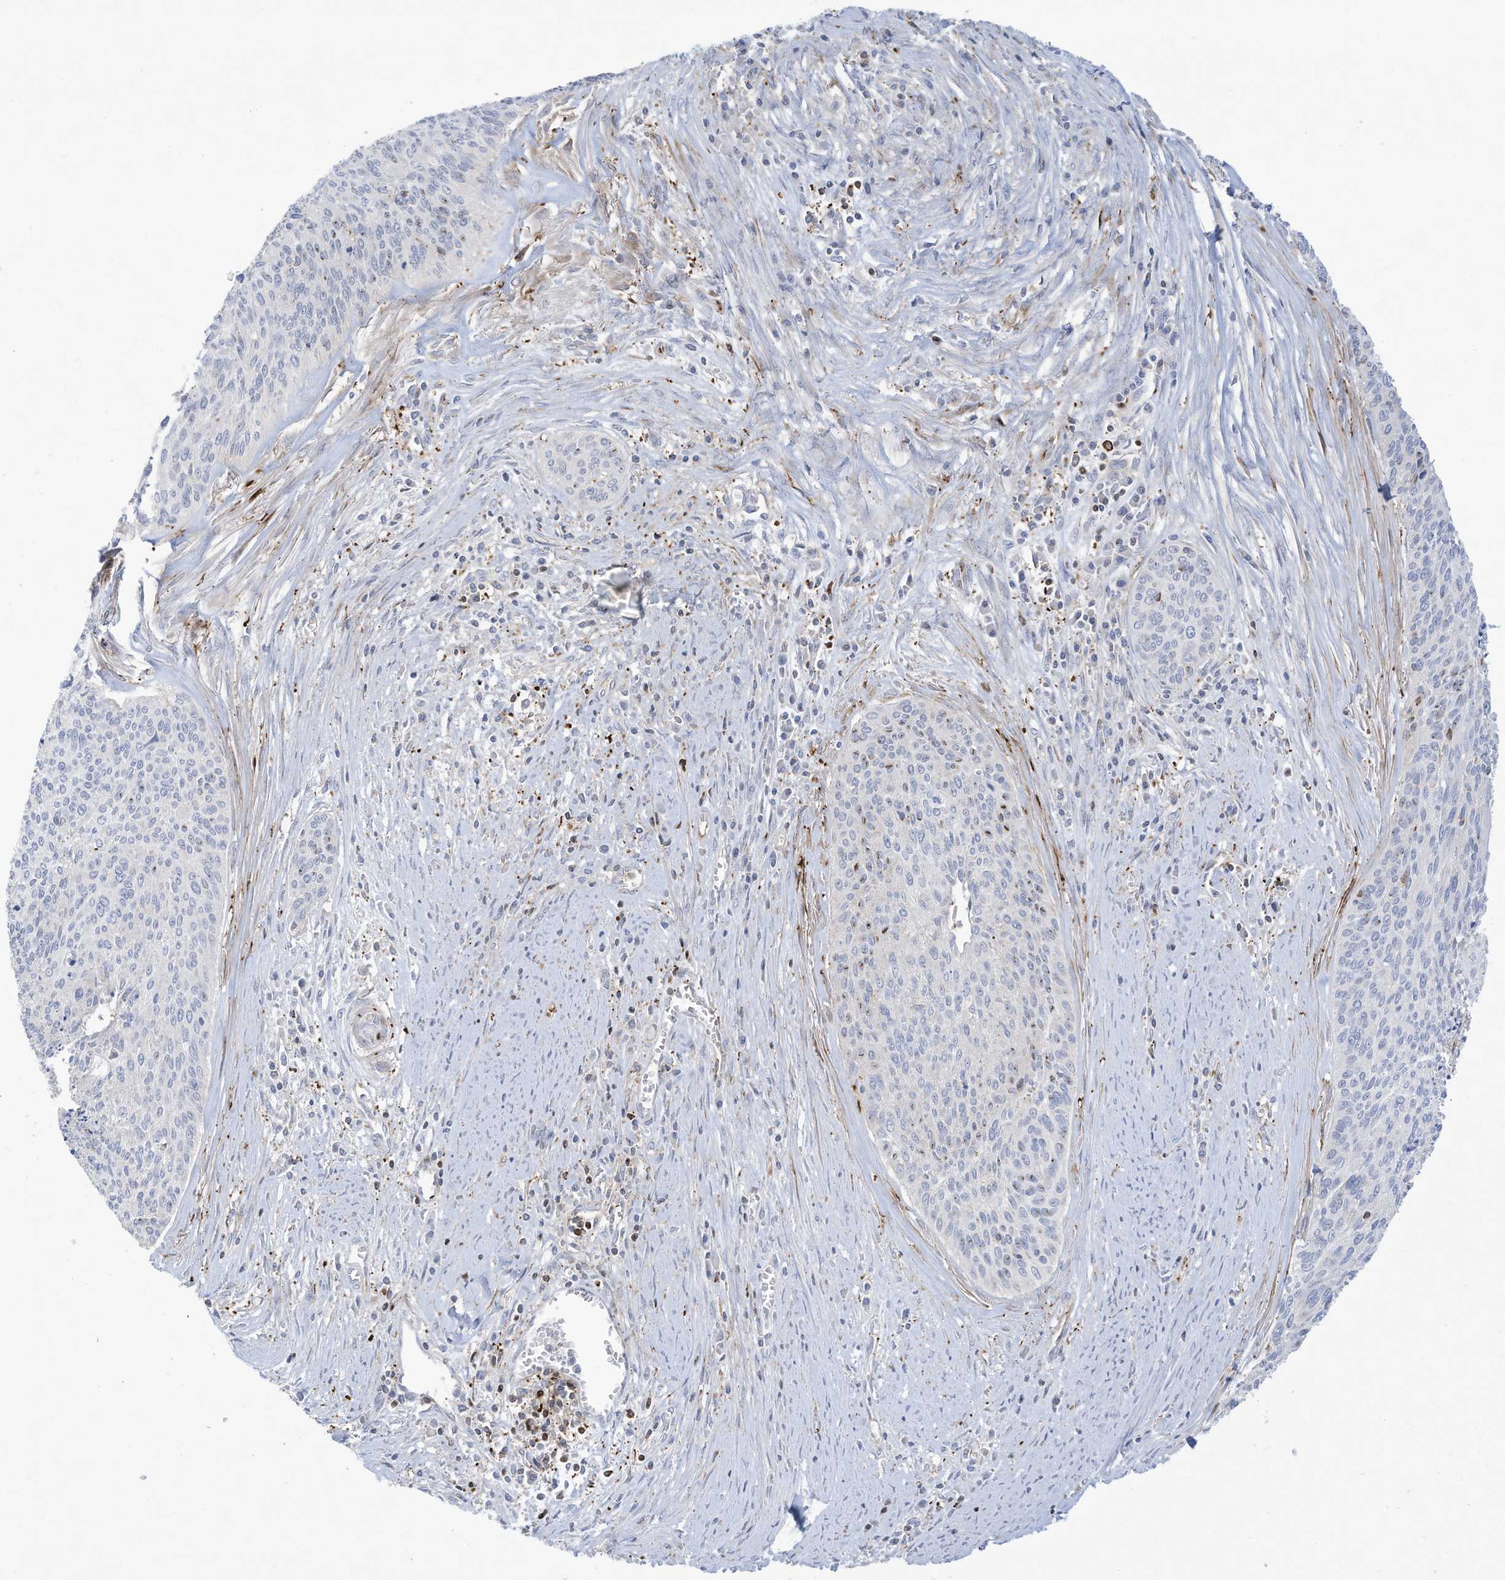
{"staining": {"intensity": "negative", "quantity": "none", "location": "none"}, "tissue": "cervical cancer", "cell_type": "Tumor cells", "image_type": "cancer", "snomed": [{"axis": "morphology", "description": "Squamous cell carcinoma, NOS"}, {"axis": "topography", "description": "Cervix"}], "caption": "Tumor cells are negative for brown protein staining in cervical cancer (squamous cell carcinoma).", "gene": "THNSL2", "patient": {"sex": "female", "age": 55}}